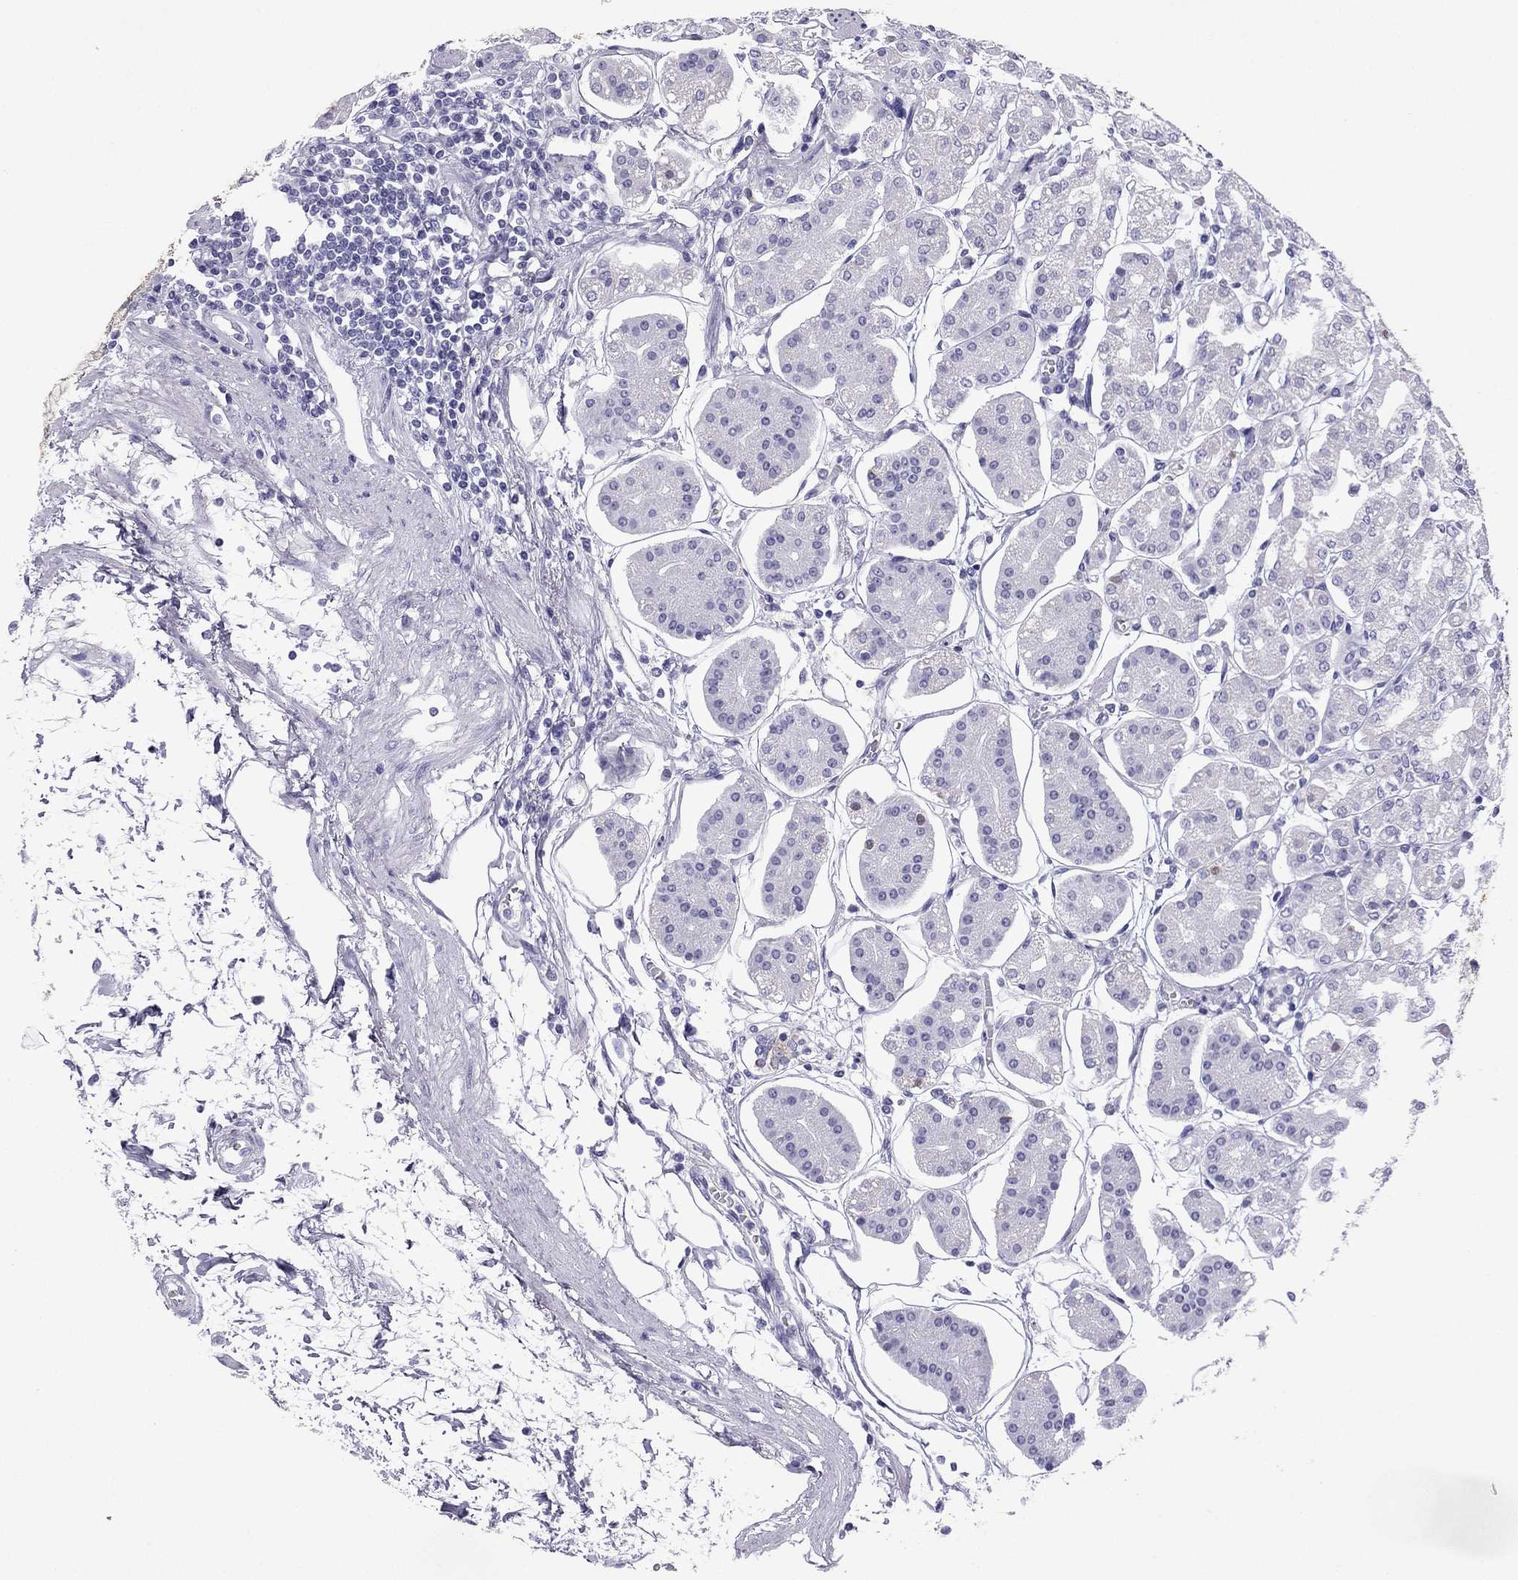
{"staining": {"intensity": "negative", "quantity": "none", "location": "none"}, "tissue": "stomach", "cell_type": "Glandular cells", "image_type": "normal", "snomed": [{"axis": "morphology", "description": "Normal tissue, NOS"}, {"axis": "topography", "description": "Skeletal muscle"}, {"axis": "topography", "description": "Stomach"}], "caption": "High power microscopy micrograph of an IHC image of normal stomach, revealing no significant positivity in glandular cells.", "gene": "GJA8", "patient": {"sex": "female", "age": 57}}